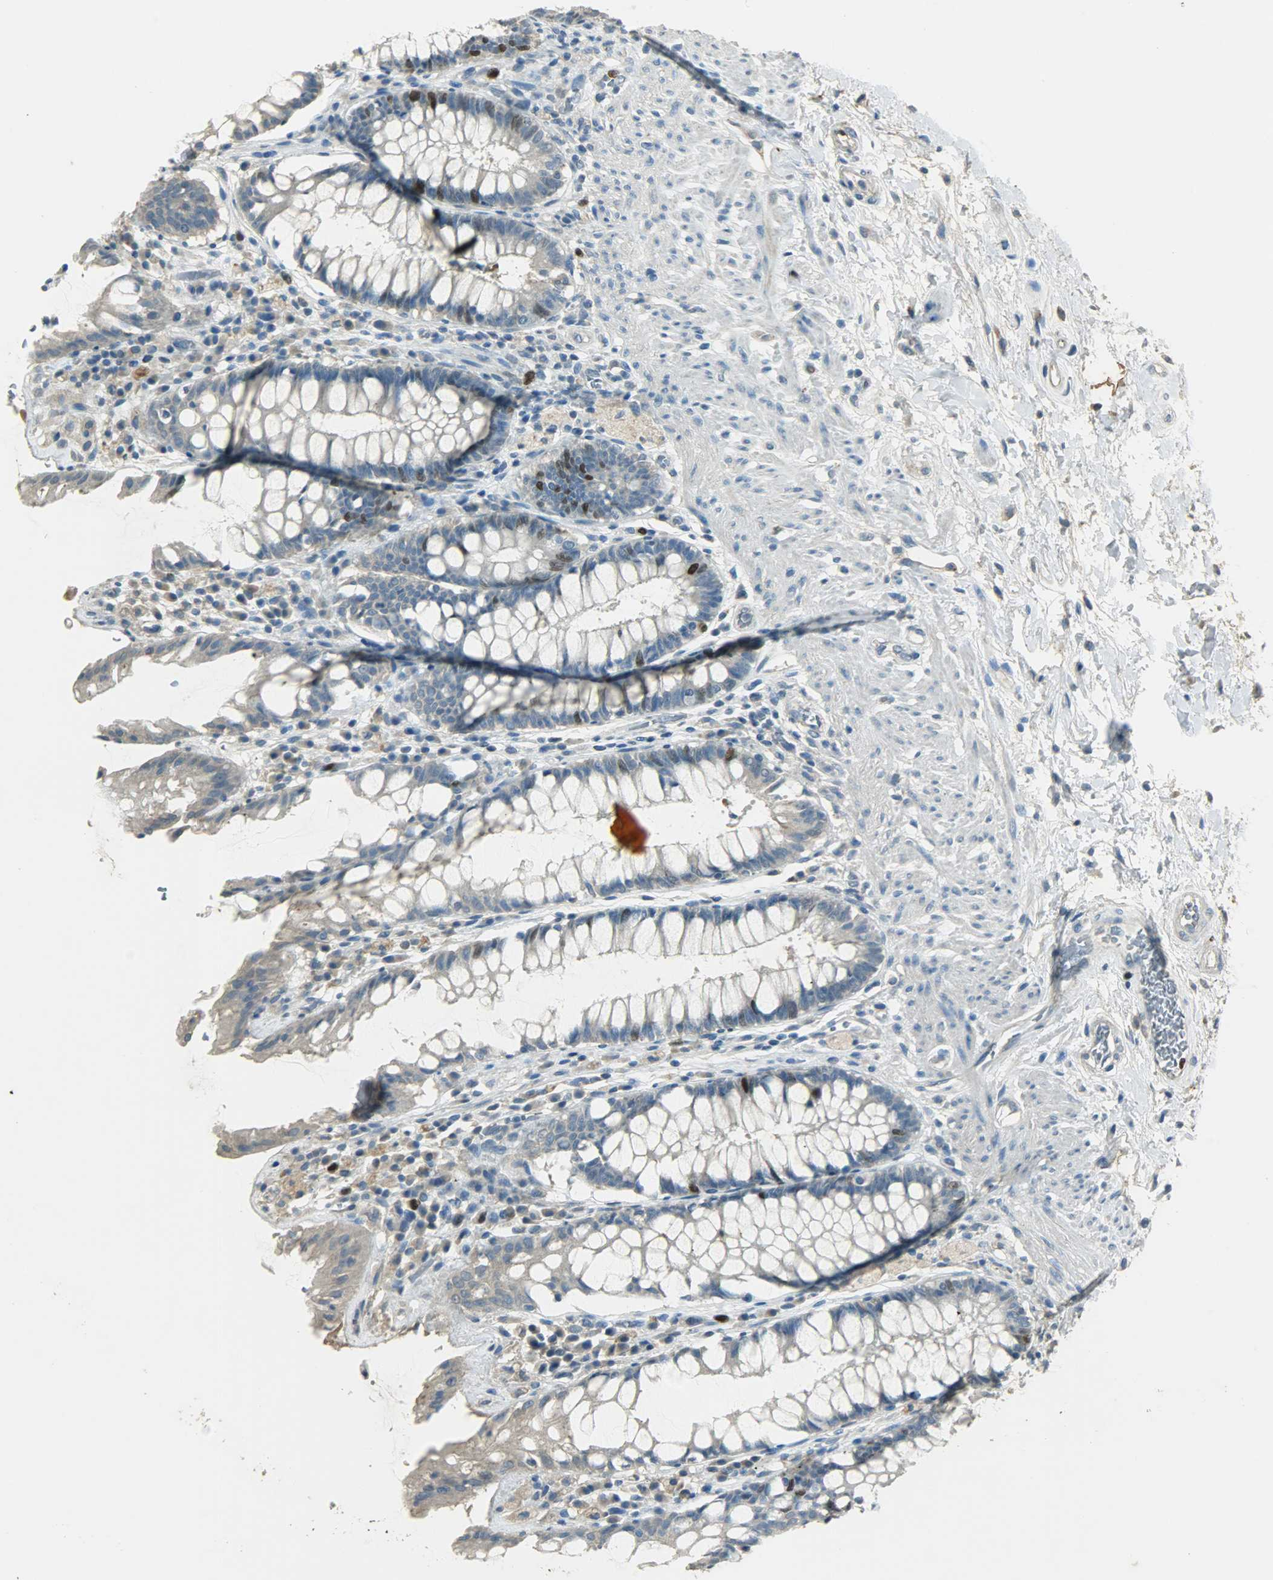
{"staining": {"intensity": "strong", "quantity": "<25%", "location": "cytoplasmic/membranous,nuclear"}, "tissue": "rectum", "cell_type": "Glandular cells", "image_type": "normal", "snomed": [{"axis": "morphology", "description": "Normal tissue, NOS"}, {"axis": "topography", "description": "Rectum"}], "caption": "An immunohistochemistry (IHC) micrograph of benign tissue is shown. Protein staining in brown labels strong cytoplasmic/membranous,nuclear positivity in rectum within glandular cells. (DAB (3,3'-diaminobenzidine) = brown stain, brightfield microscopy at high magnification).", "gene": "TPX2", "patient": {"sex": "female", "age": 46}}